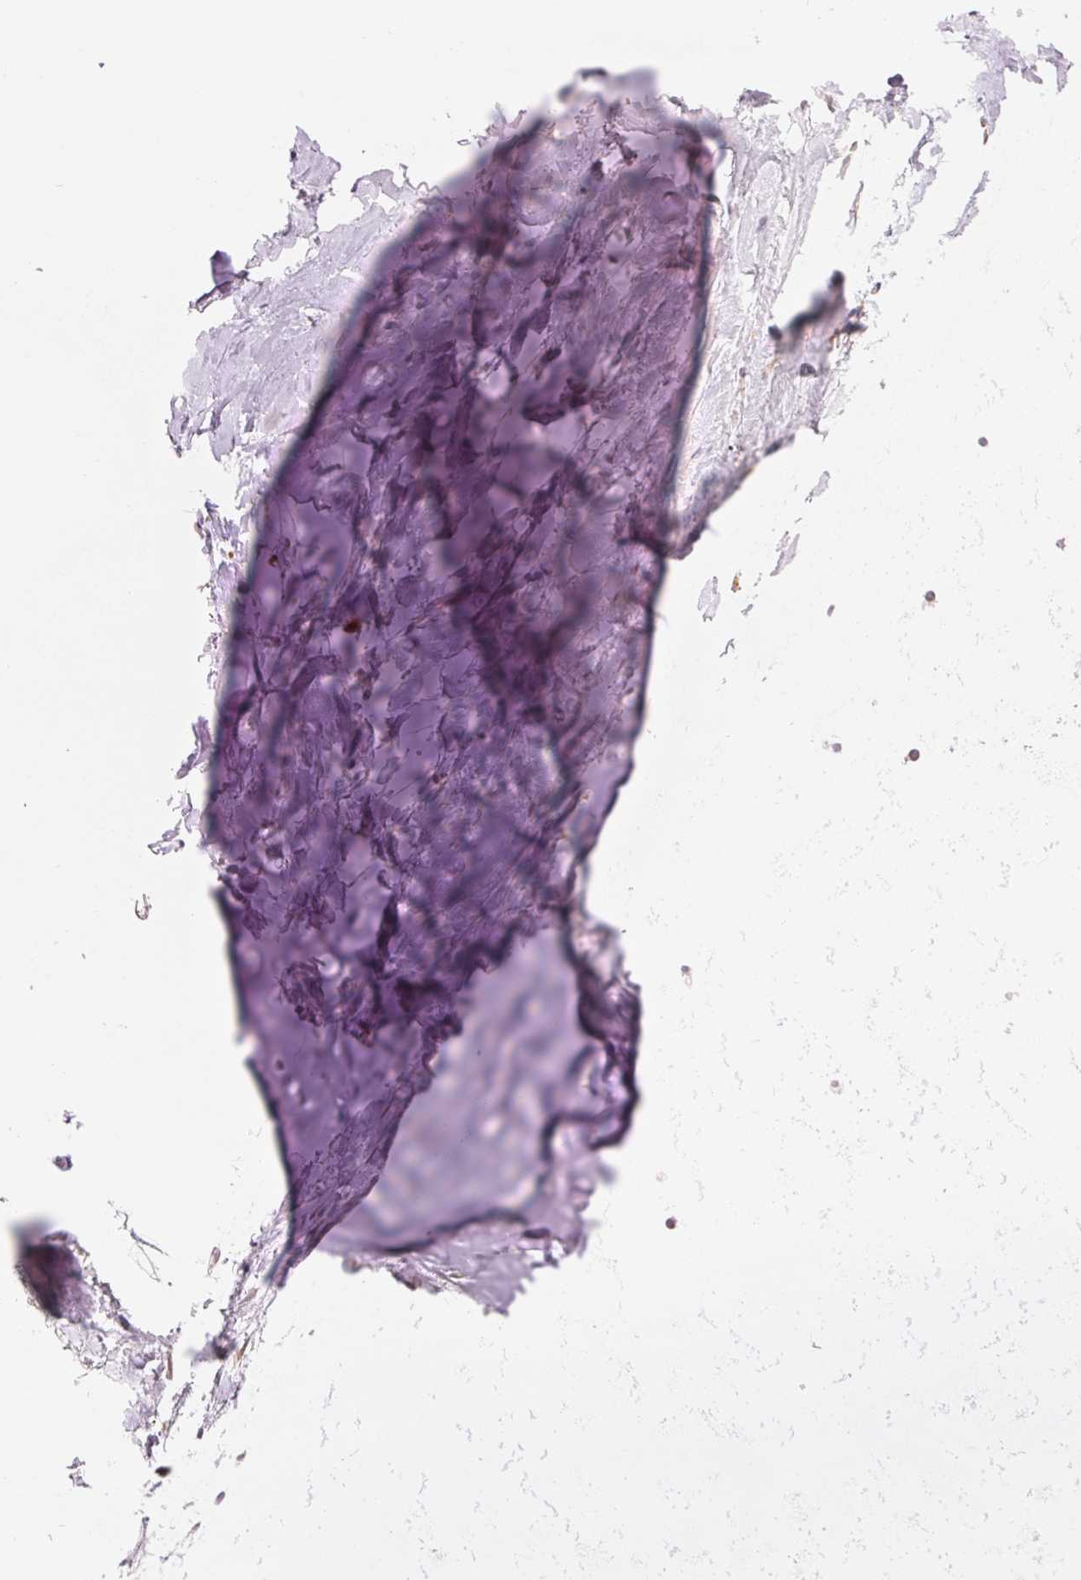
{"staining": {"intensity": "weak", "quantity": "25%-75%", "location": "cytoplasmic/membranous"}, "tissue": "adipose tissue", "cell_type": "Adipocytes", "image_type": "normal", "snomed": [{"axis": "morphology", "description": "Normal tissue, NOS"}, {"axis": "topography", "description": "Cartilage tissue"}, {"axis": "topography", "description": "Bronchus"}], "caption": "Weak cytoplasmic/membranous expression for a protein is seen in about 25%-75% of adipocytes of benign adipose tissue using IHC.", "gene": "TECR", "patient": {"sex": "female", "age": 79}}